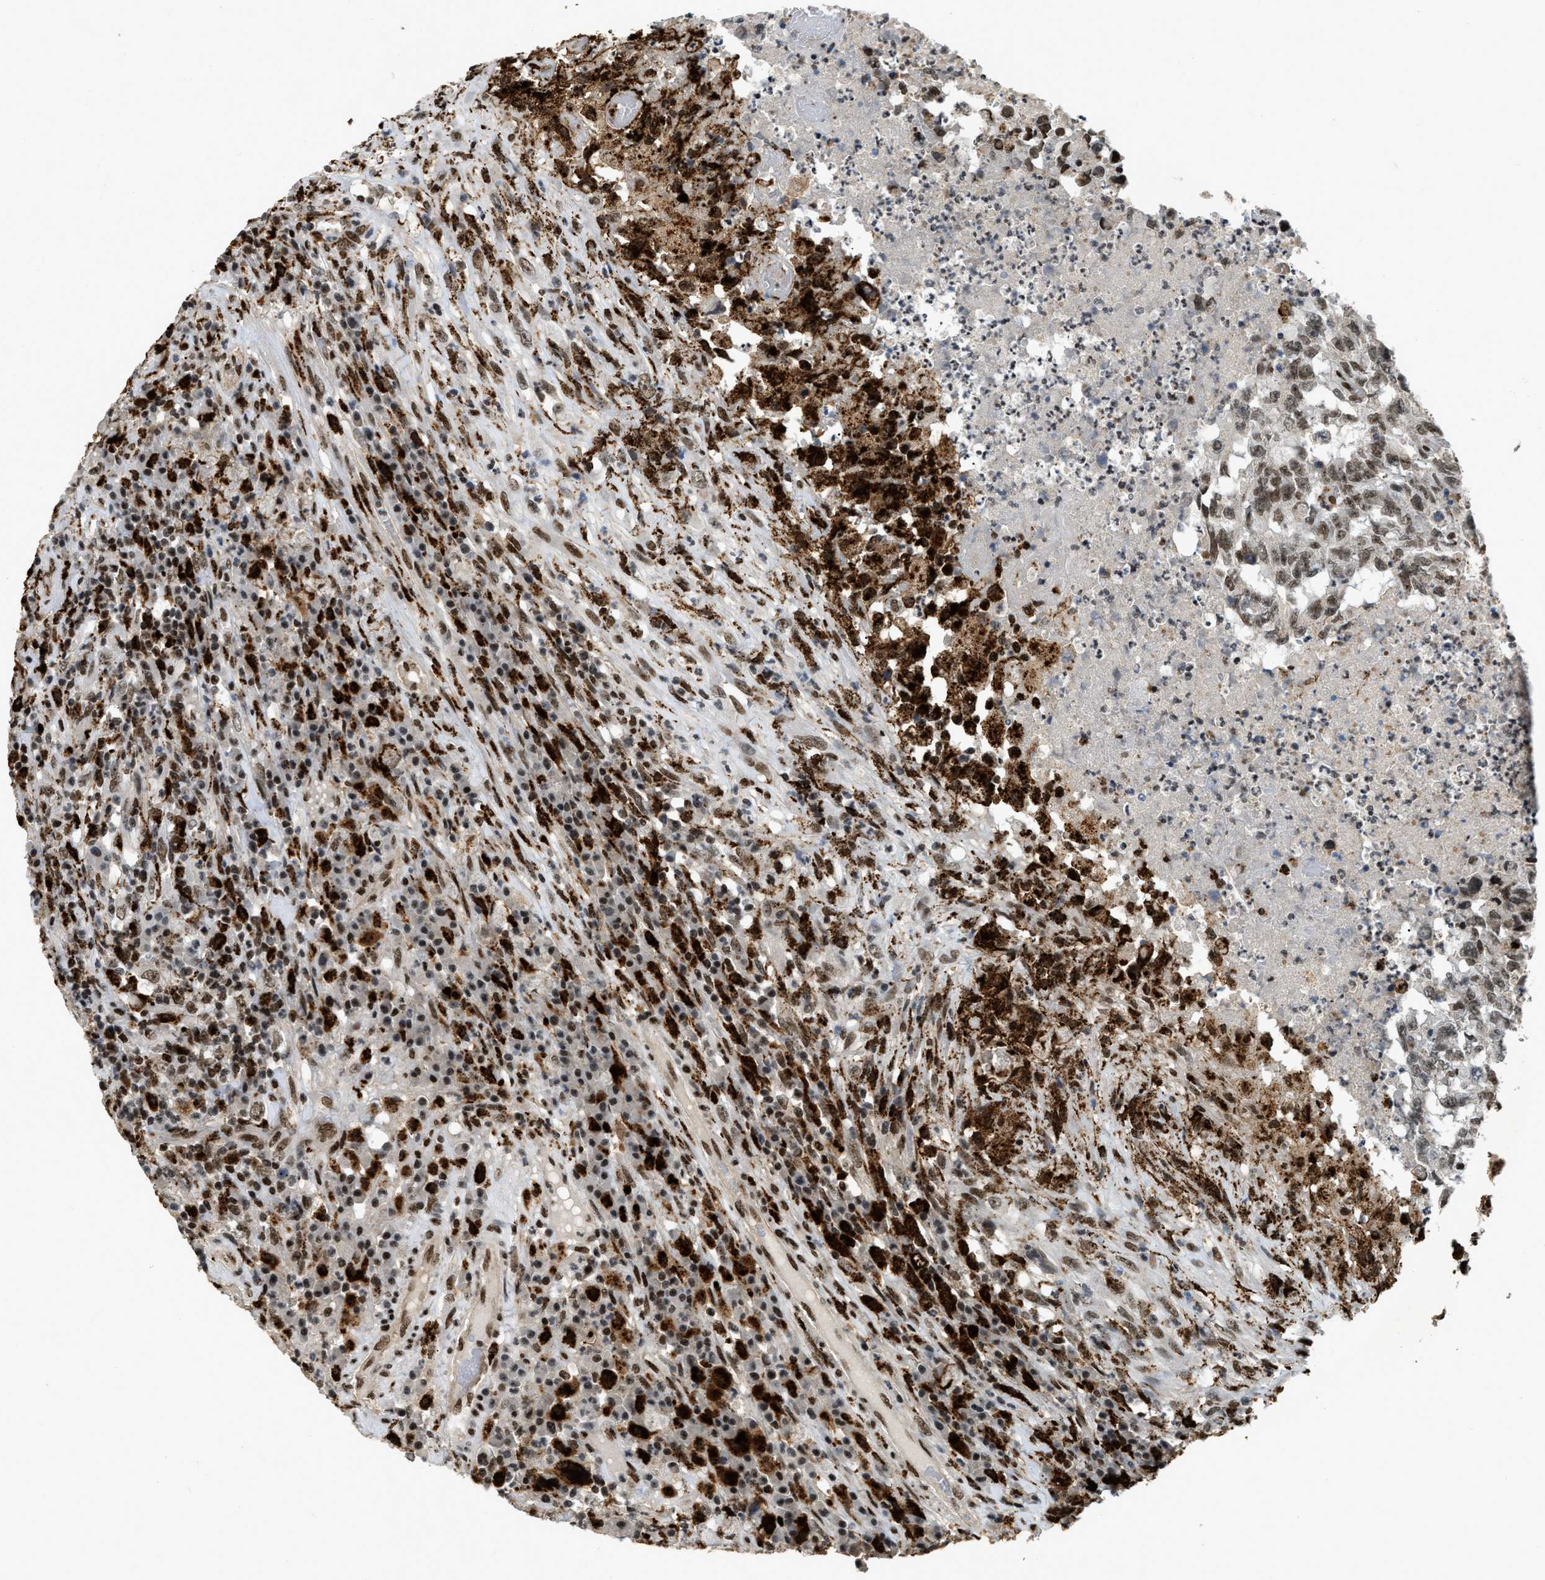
{"staining": {"intensity": "moderate", "quantity": ">75%", "location": "nuclear"}, "tissue": "testis cancer", "cell_type": "Tumor cells", "image_type": "cancer", "snomed": [{"axis": "morphology", "description": "Necrosis, NOS"}, {"axis": "morphology", "description": "Carcinoma, Embryonal, NOS"}, {"axis": "topography", "description": "Testis"}], "caption": "Immunohistochemical staining of human testis embryonal carcinoma reveals medium levels of moderate nuclear staining in approximately >75% of tumor cells.", "gene": "NUMA1", "patient": {"sex": "male", "age": 19}}